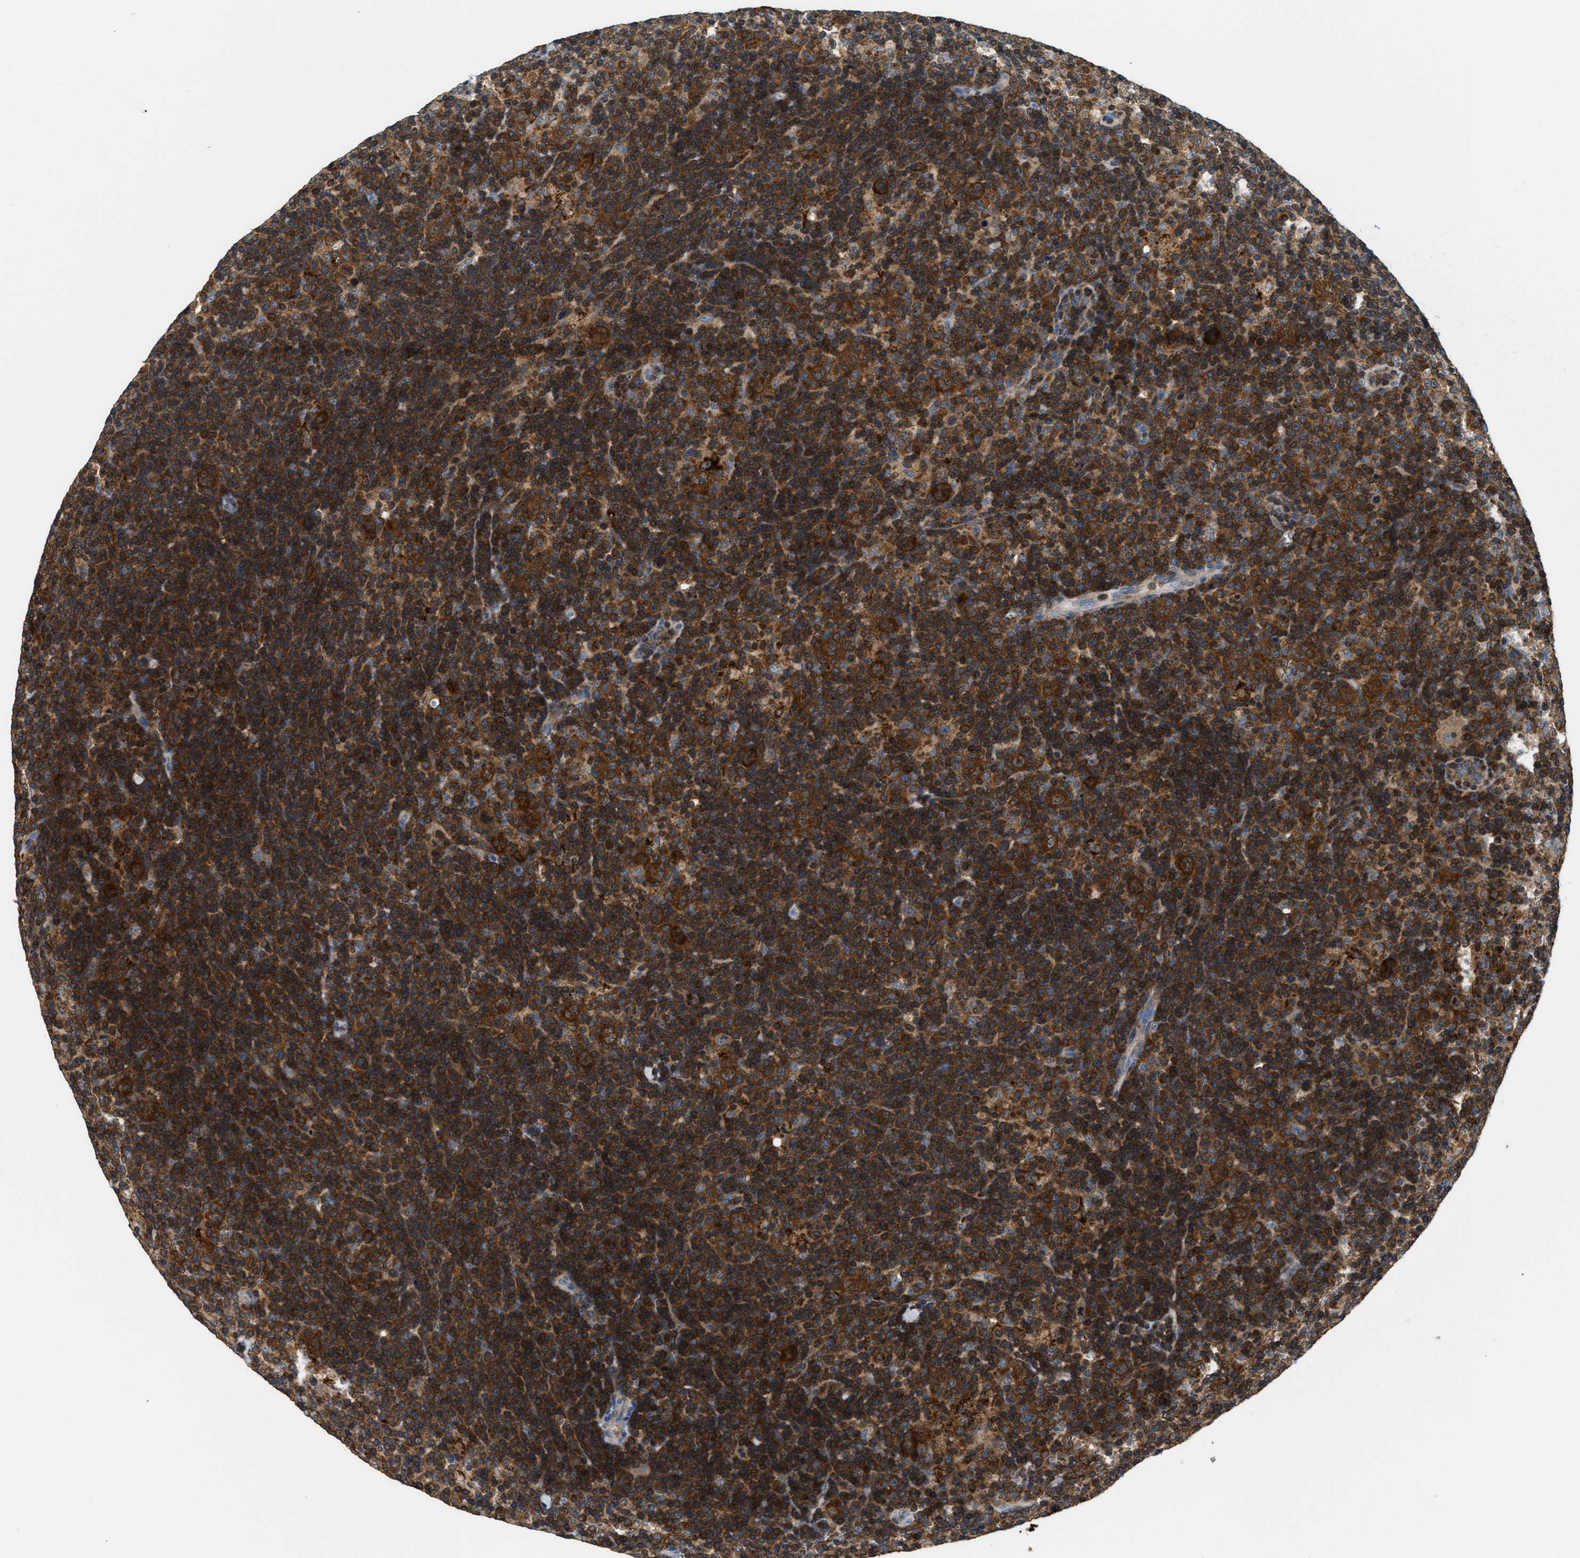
{"staining": {"intensity": "strong", "quantity": ">75%", "location": "cytoplasmic/membranous"}, "tissue": "lymphoma", "cell_type": "Tumor cells", "image_type": "cancer", "snomed": [{"axis": "morphology", "description": "Hodgkin's disease, NOS"}, {"axis": "topography", "description": "Lymph node"}], "caption": "Protein positivity by immunohistochemistry (IHC) shows strong cytoplasmic/membranous expression in about >75% of tumor cells in lymphoma.", "gene": "CCM2", "patient": {"sex": "female", "age": 57}}